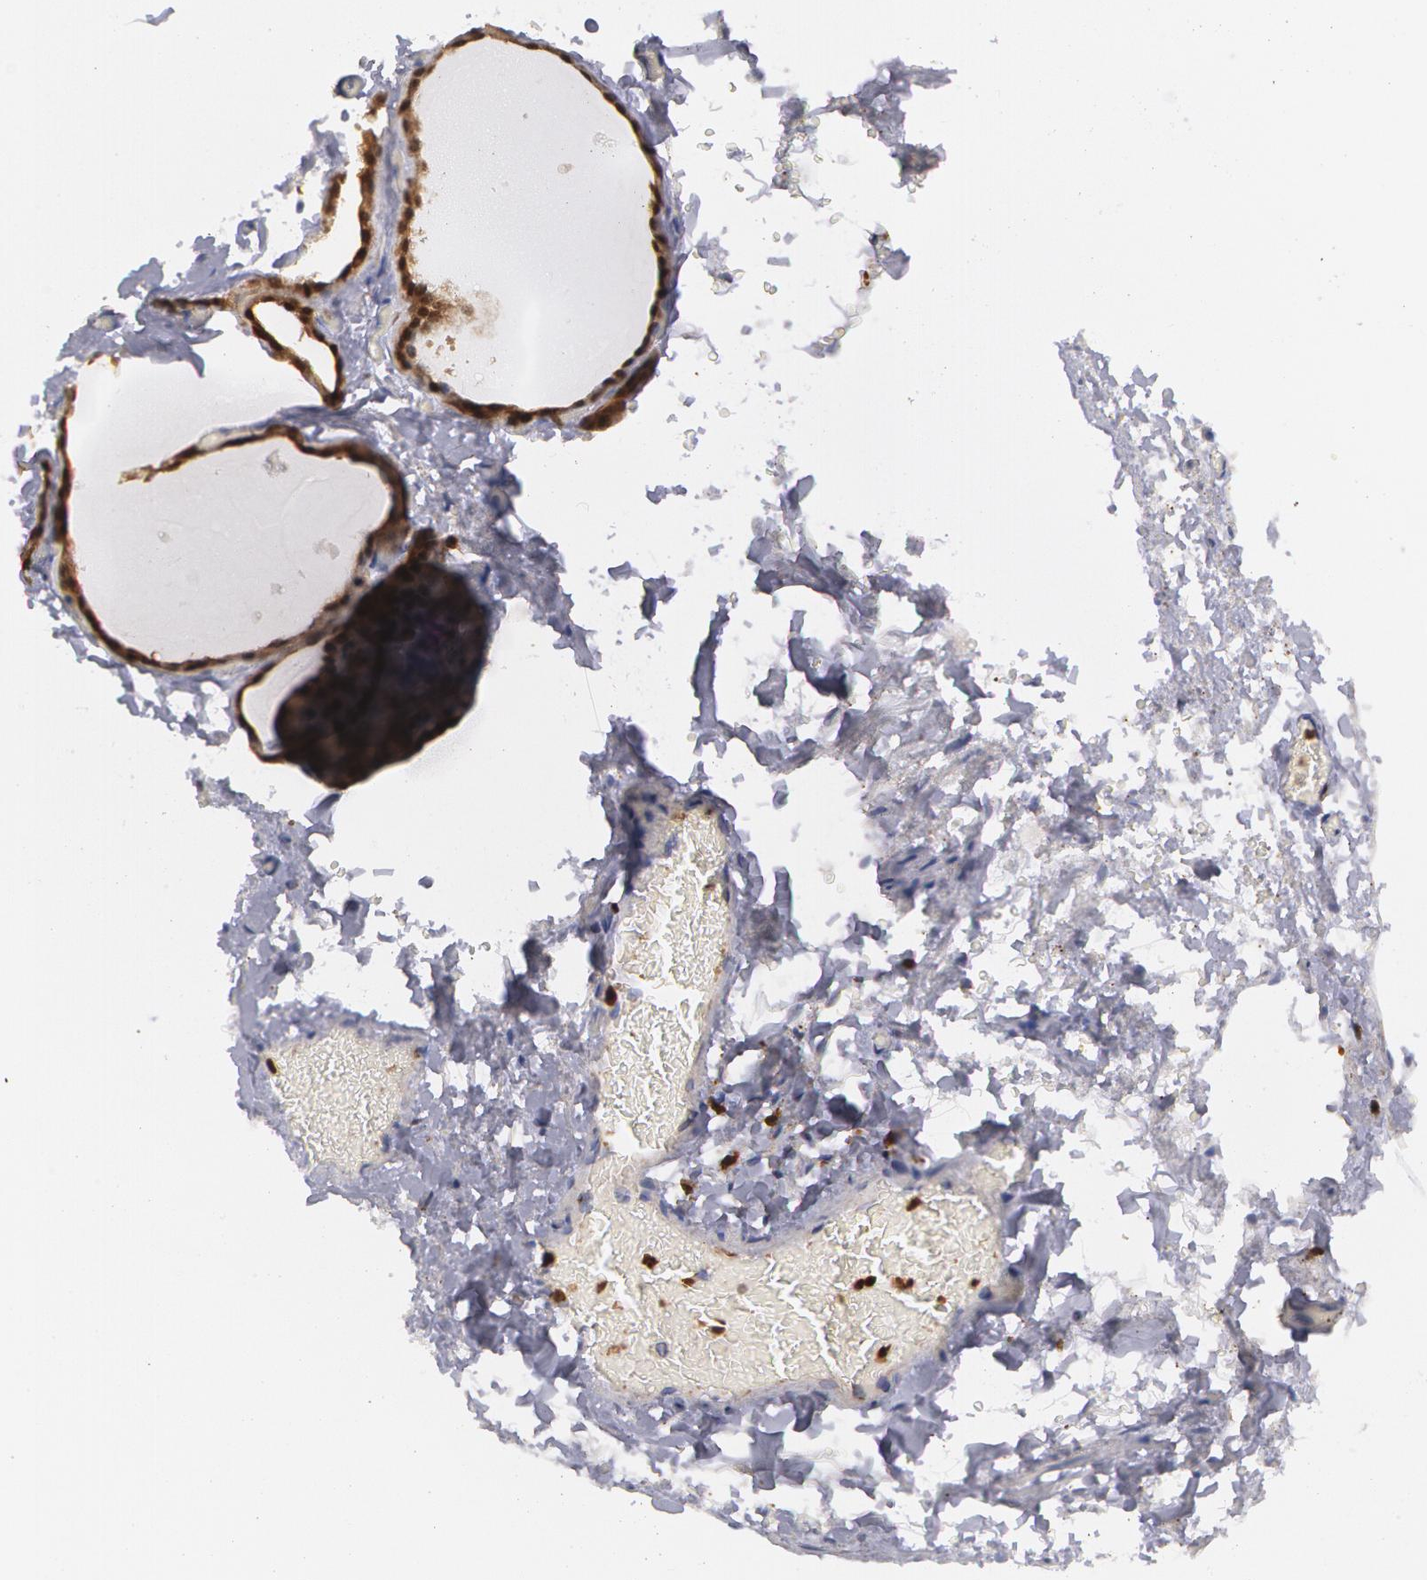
{"staining": {"intensity": "moderate", "quantity": ">75%", "location": "cytoplasmic/membranous,nuclear"}, "tissue": "thyroid gland", "cell_type": "Glandular cells", "image_type": "normal", "snomed": [{"axis": "morphology", "description": "Normal tissue, NOS"}, {"axis": "topography", "description": "Thyroid gland"}], "caption": "The histopathology image displays a brown stain indicating the presence of a protein in the cytoplasmic/membranous,nuclear of glandular cells in thyroid gland. (brown staining indicates protein expression, while blue staining denotes nuclei).", "gene": "SYK", "patient": {"sex": "male", "age": 76}}